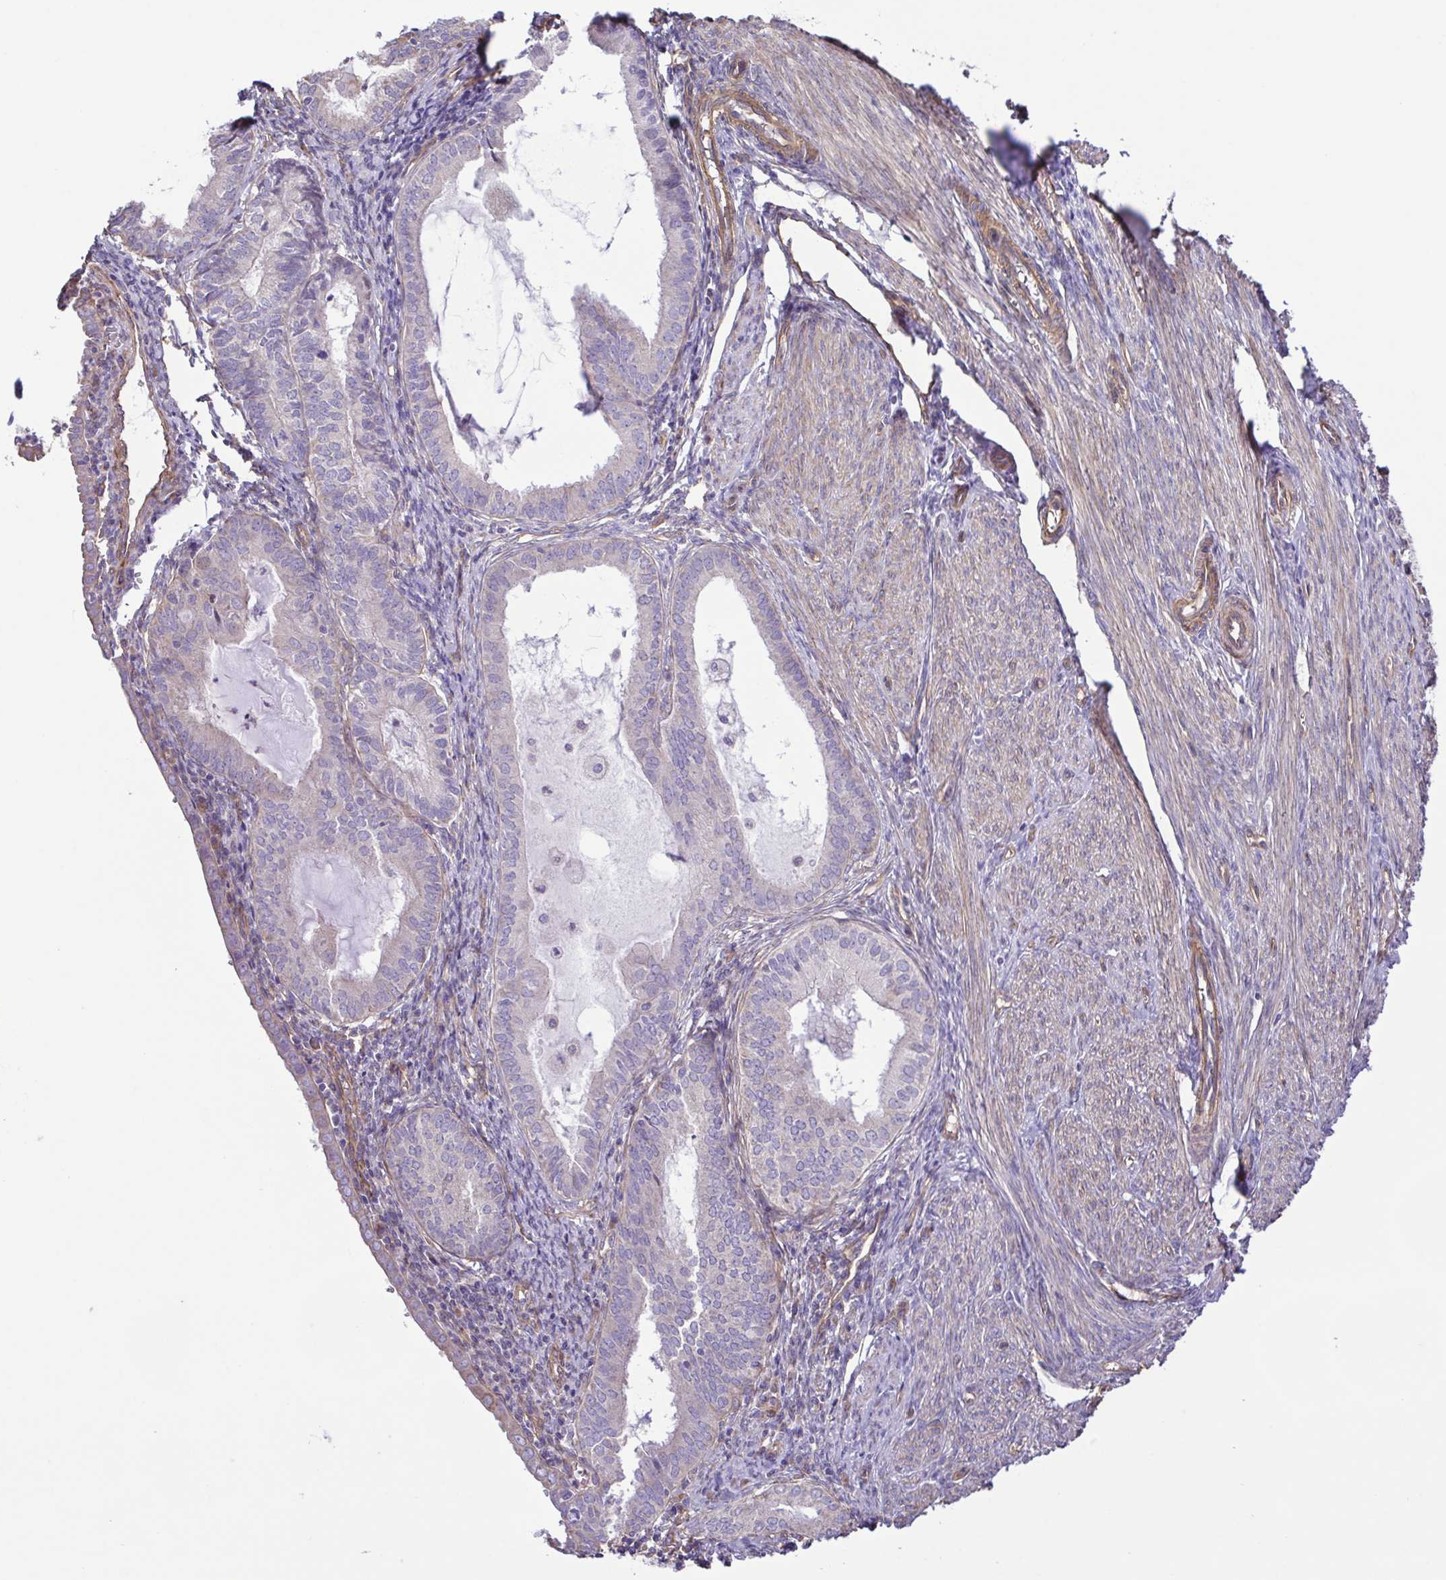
{"staining": {"intensity": "negative", "quantity": "none", "location": "none"}, "tissue": "endometrial cancer", "cell_type": "Tumor cells", "image_type": "cancer", "snomed": [{"axis": "morphology", "description": "Carcinoma, NOS"}, {"axis": "topography", "description": "Endometrium"}], "caption": "The image exhibits no staining of tumor cells in carcinoma (endometrial). The staining was performed using DAB to visualize the protein expression in brown, while the nuclei were stained in blue with hematoxylin (Magnification: 20x).", "gene": "FLT1", "patient": {"sex": "female", "age": 62}}